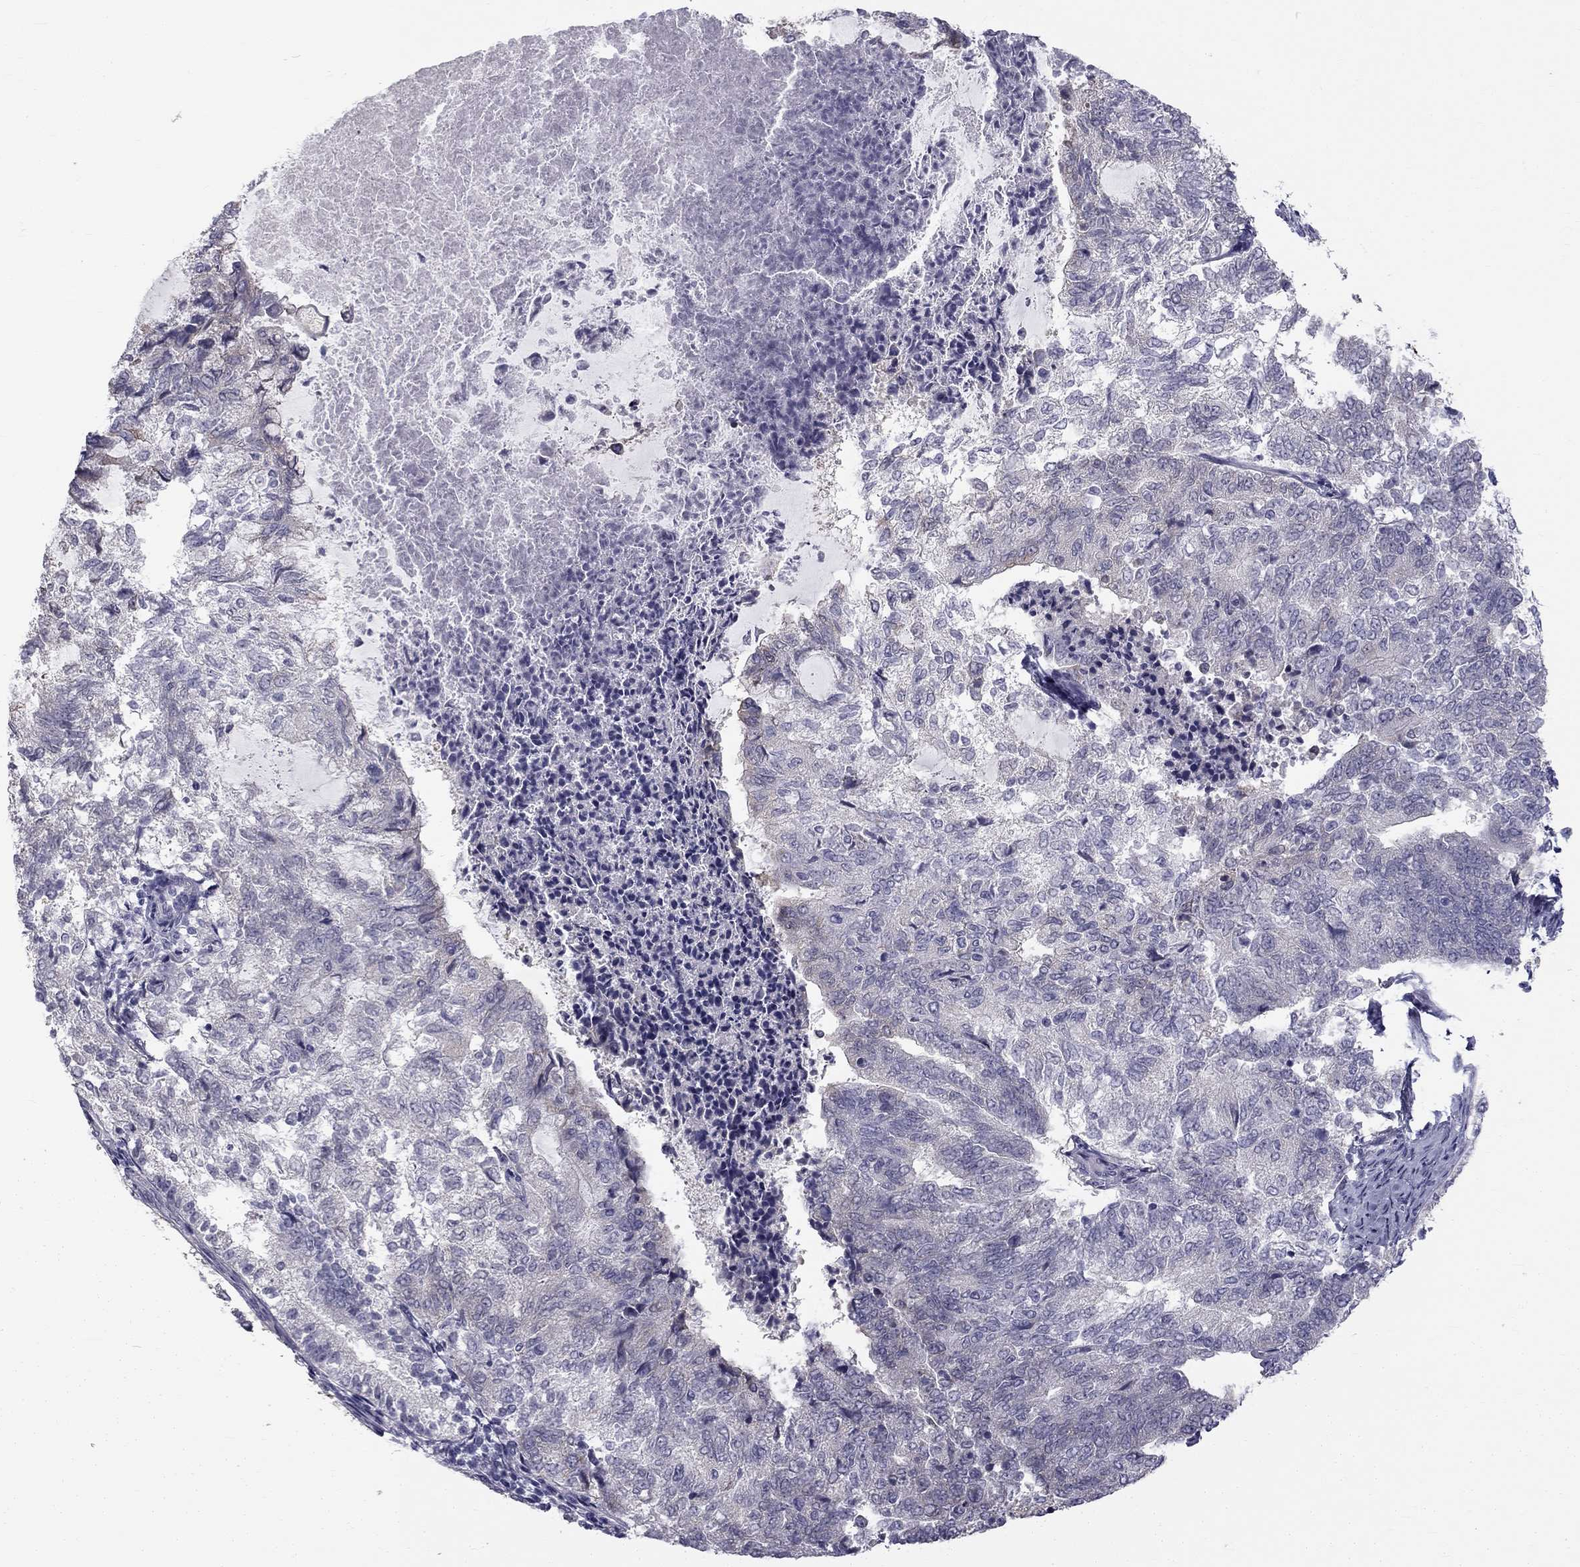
{"staining": {"intensity": "weak", "quantity": "<25%", "location": "cytoplasmic/membranous"}, "tissue": "endometrial cancer", "cell_type": "Tumor cells", "image_type": "cancer", "snomed": [{"axis": "morphology", "description": "Adenocarcinoma, NOS"}, {"axis": "topography", "description": "Endometrium"}], "caption": "This image is of endometrial adenocarcinoma stained with immunohistochemistry to label a protein in brown with the nuclei are counter-stained blue. There is no staining in tumor cells.", "gene": "CCDC40", "patient": {"sex": "female", "age": 65}}